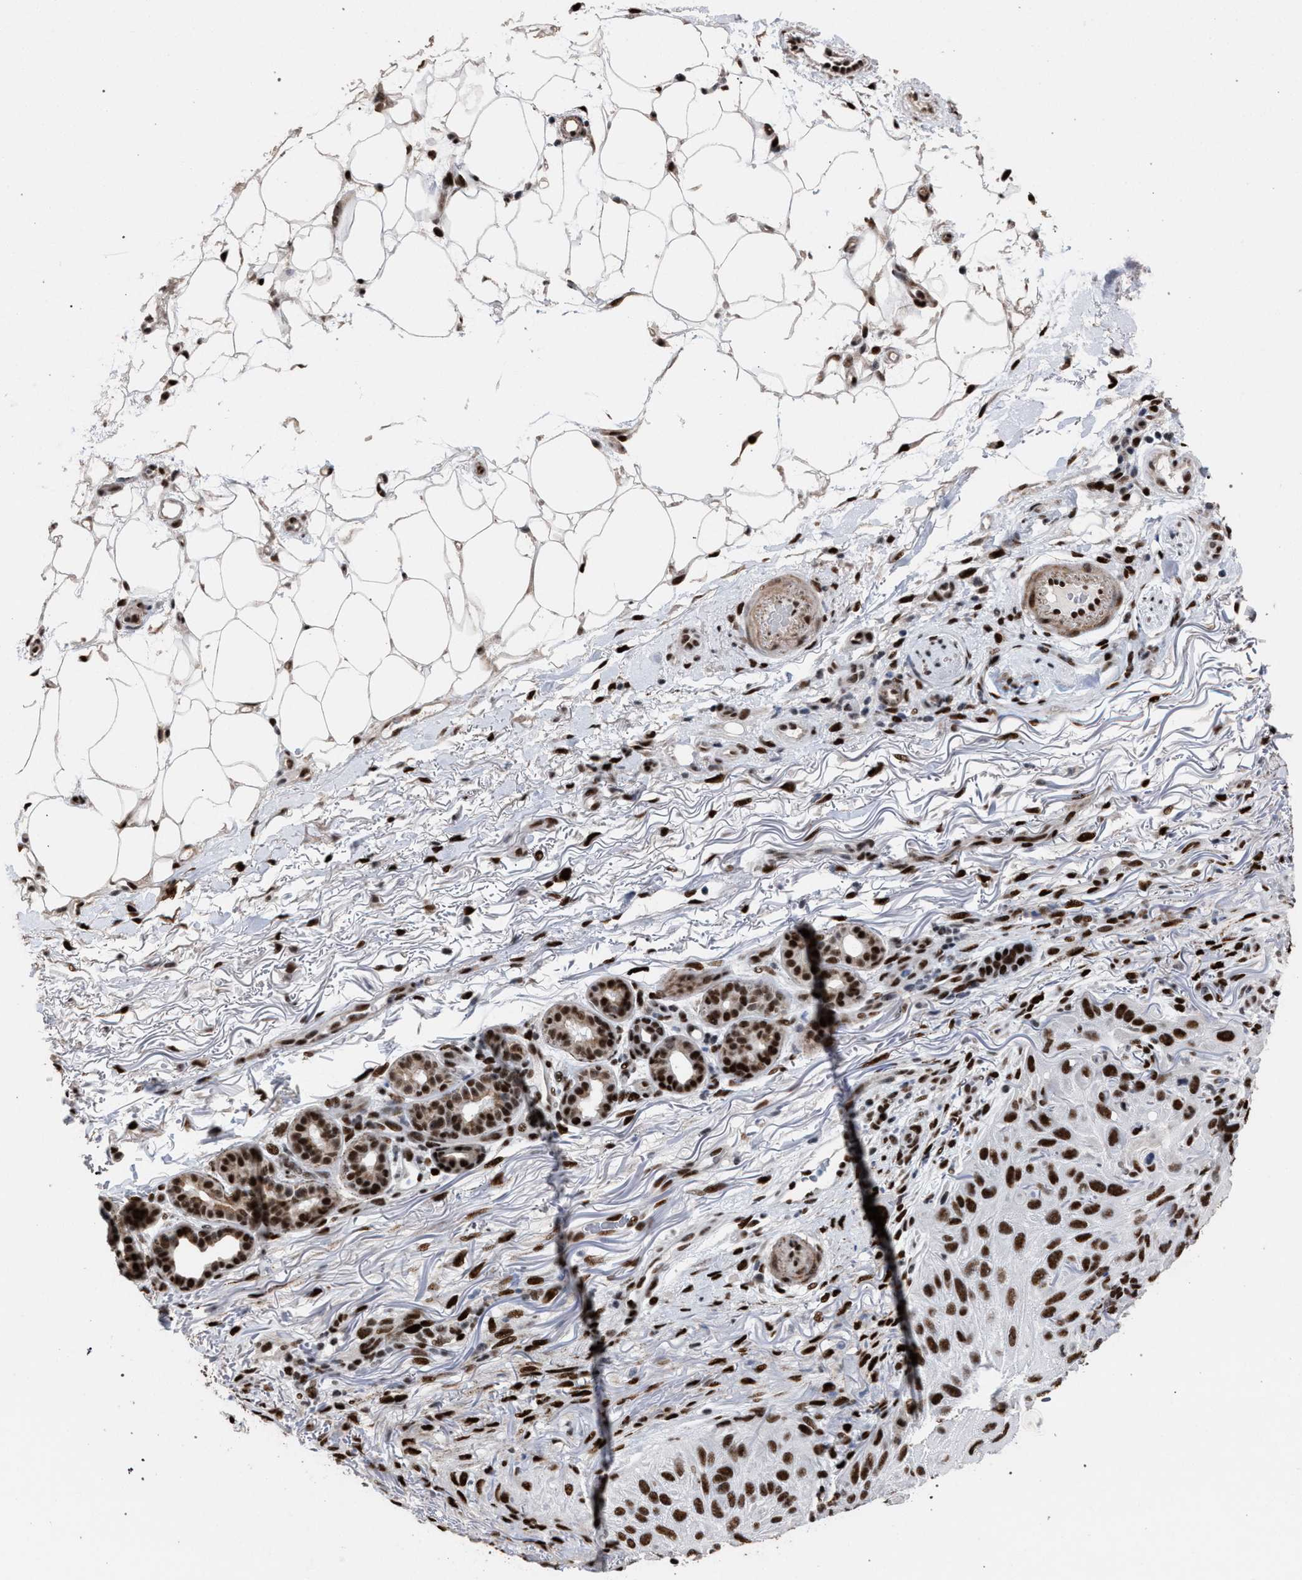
{"staining": {"intensity": "strong", "quantity": ">75%", "location": "nuclear"}, "tissue": "skin cancer", "cell_type": "Tumor cells", "image_type": "cancer", "snomed": [{"axis": "morphology", "description": "Squamous cell carcinoma, NOS"}, {"axis": "topography", "description": "Skin"}], "caption": "IHC histopathology image of skin cancer (squamous cell carcinoma) stained for a protein (brown), which displays high levels of strong nuclear staining in approximately >75% of tumor cells.", "gene": "TP53BP1", "patient": {"sex": "female", "age": 77}}